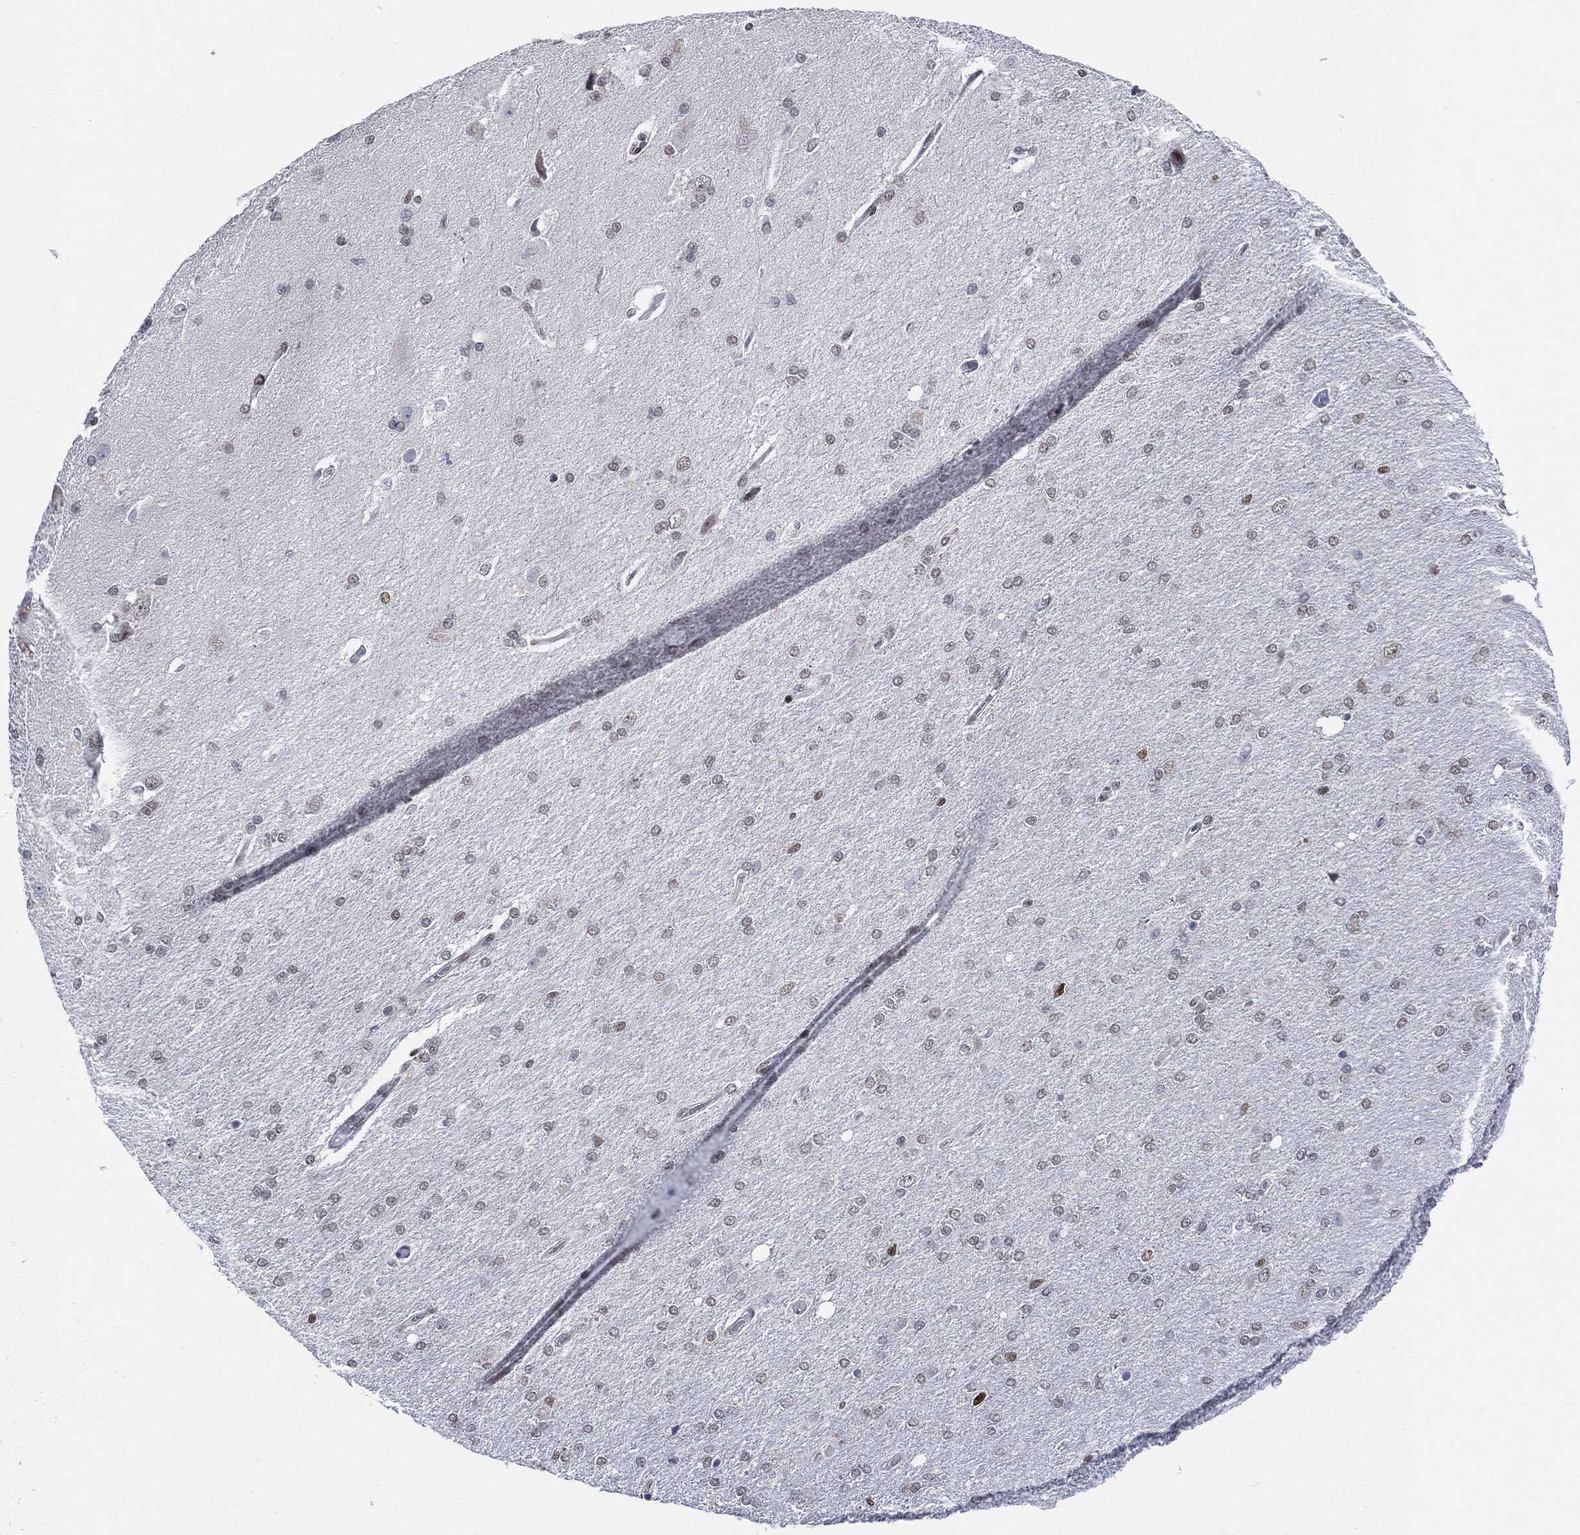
{"staining": {"intensity": "weak", "quantity": "<25%", "location": "nuclear"}, "tissue": "glioma", "cell_type": "Tumor cells", "image_type": "cancer", "snomed": [{"axis": "morphology", "description": "Glioma, malignant, High grade"}, {"axis": "topography", "description": "Cerebral cortex"}], "caption": "This is a photomicrograph of IHC staining of glioma, which shows no expression in tumor cells.", "gene": "PCNA", "patient": {"sex": "male", "age": 70}}